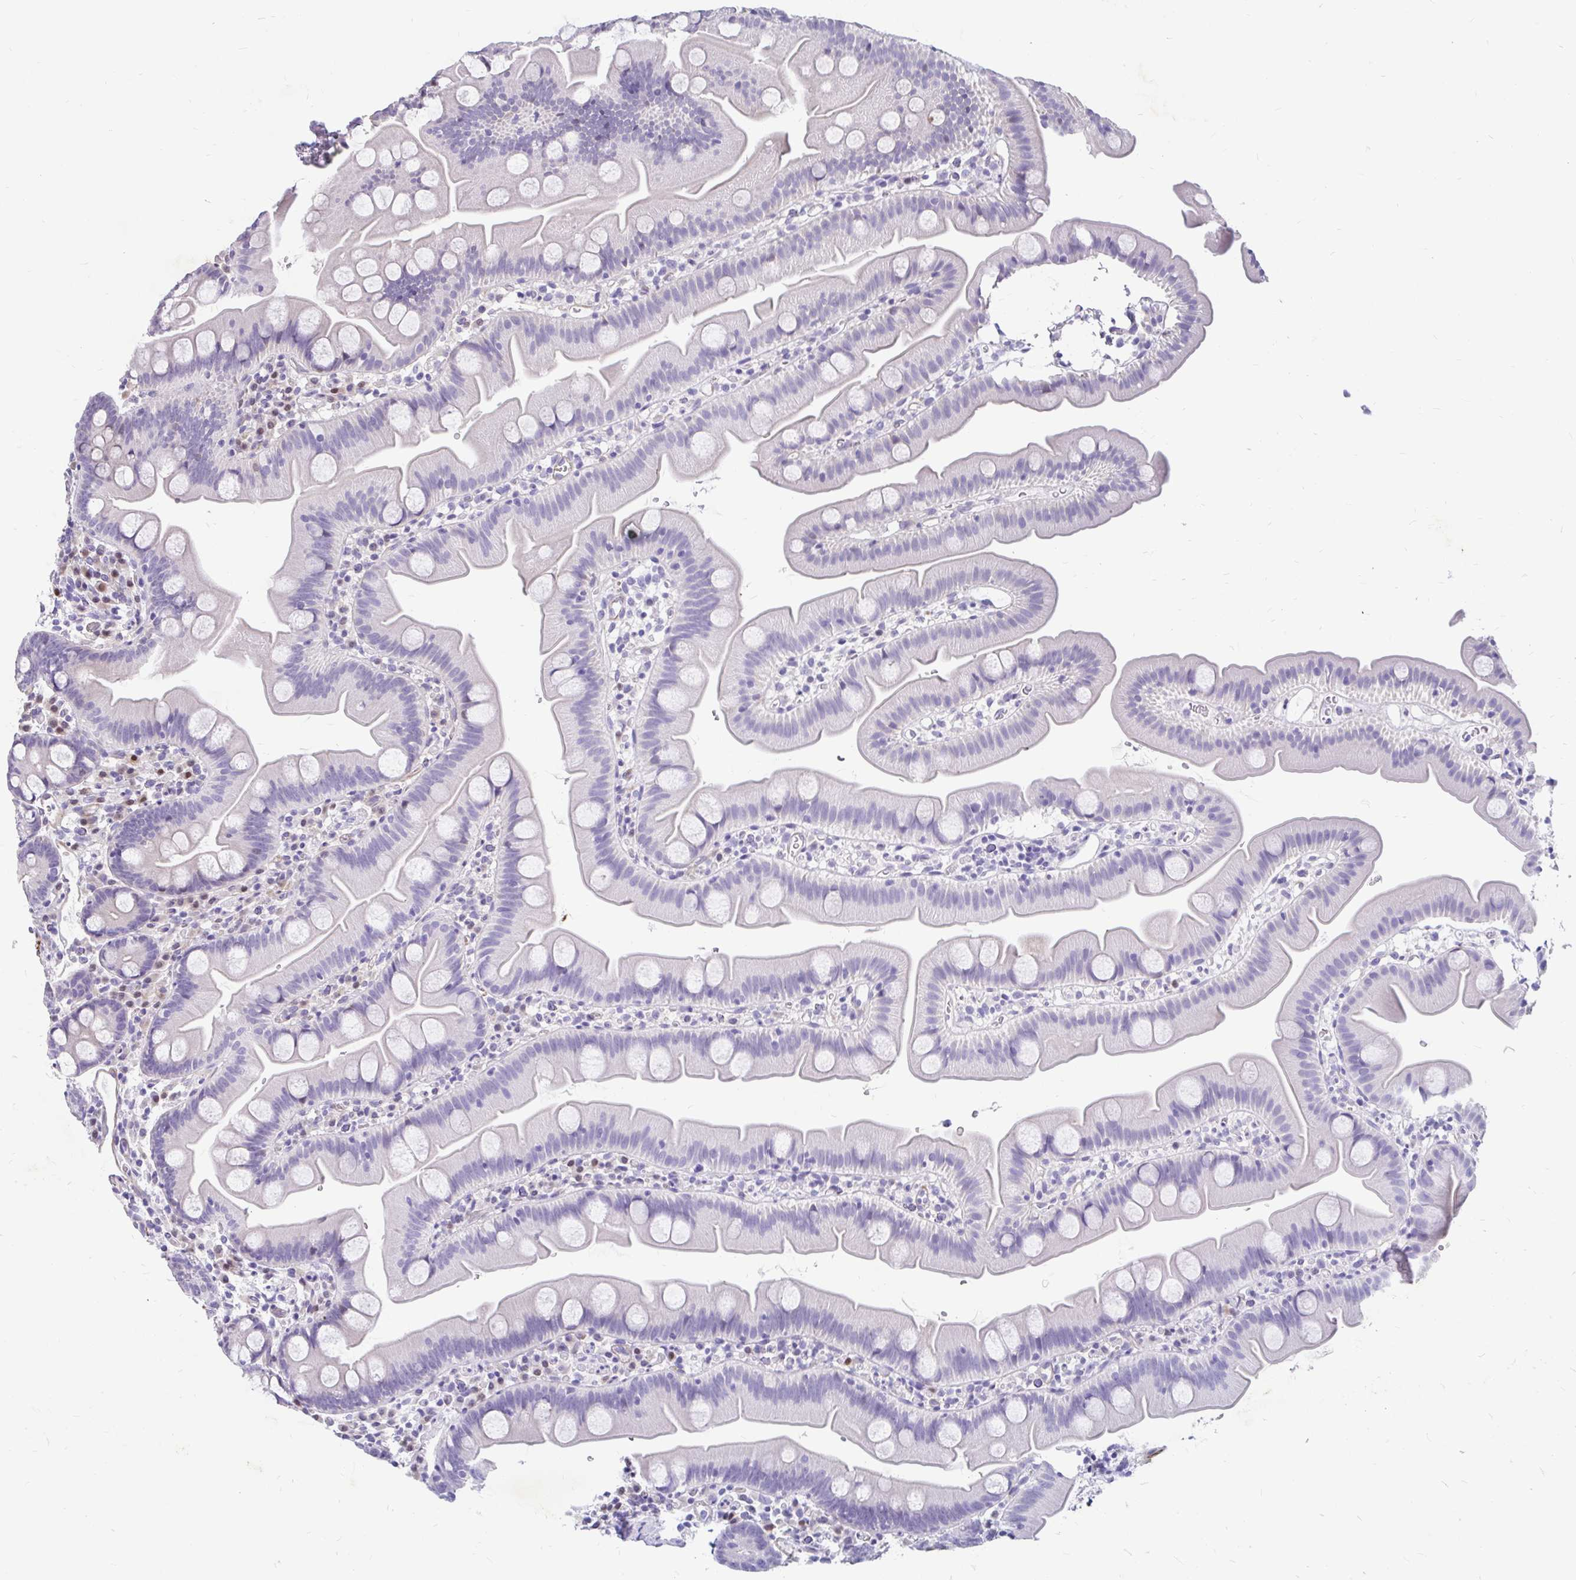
{"staining": {"intensity": "negative", "quantity": "none", "location": "none"}, "tissue": "small intestine", "cell_type": "Glandular cells", "image_type": "normal", "snomed": [{"axis": "morphology", "description": "Normal tissue, NOS"}, {"axis": "topography", "description": "Small intestine"}], "caption": "The photomicrograph displays no staining of glandular cells in normal small intestine.", "gene": "EML5", "patient": {"sex": "female", "age": 68}}